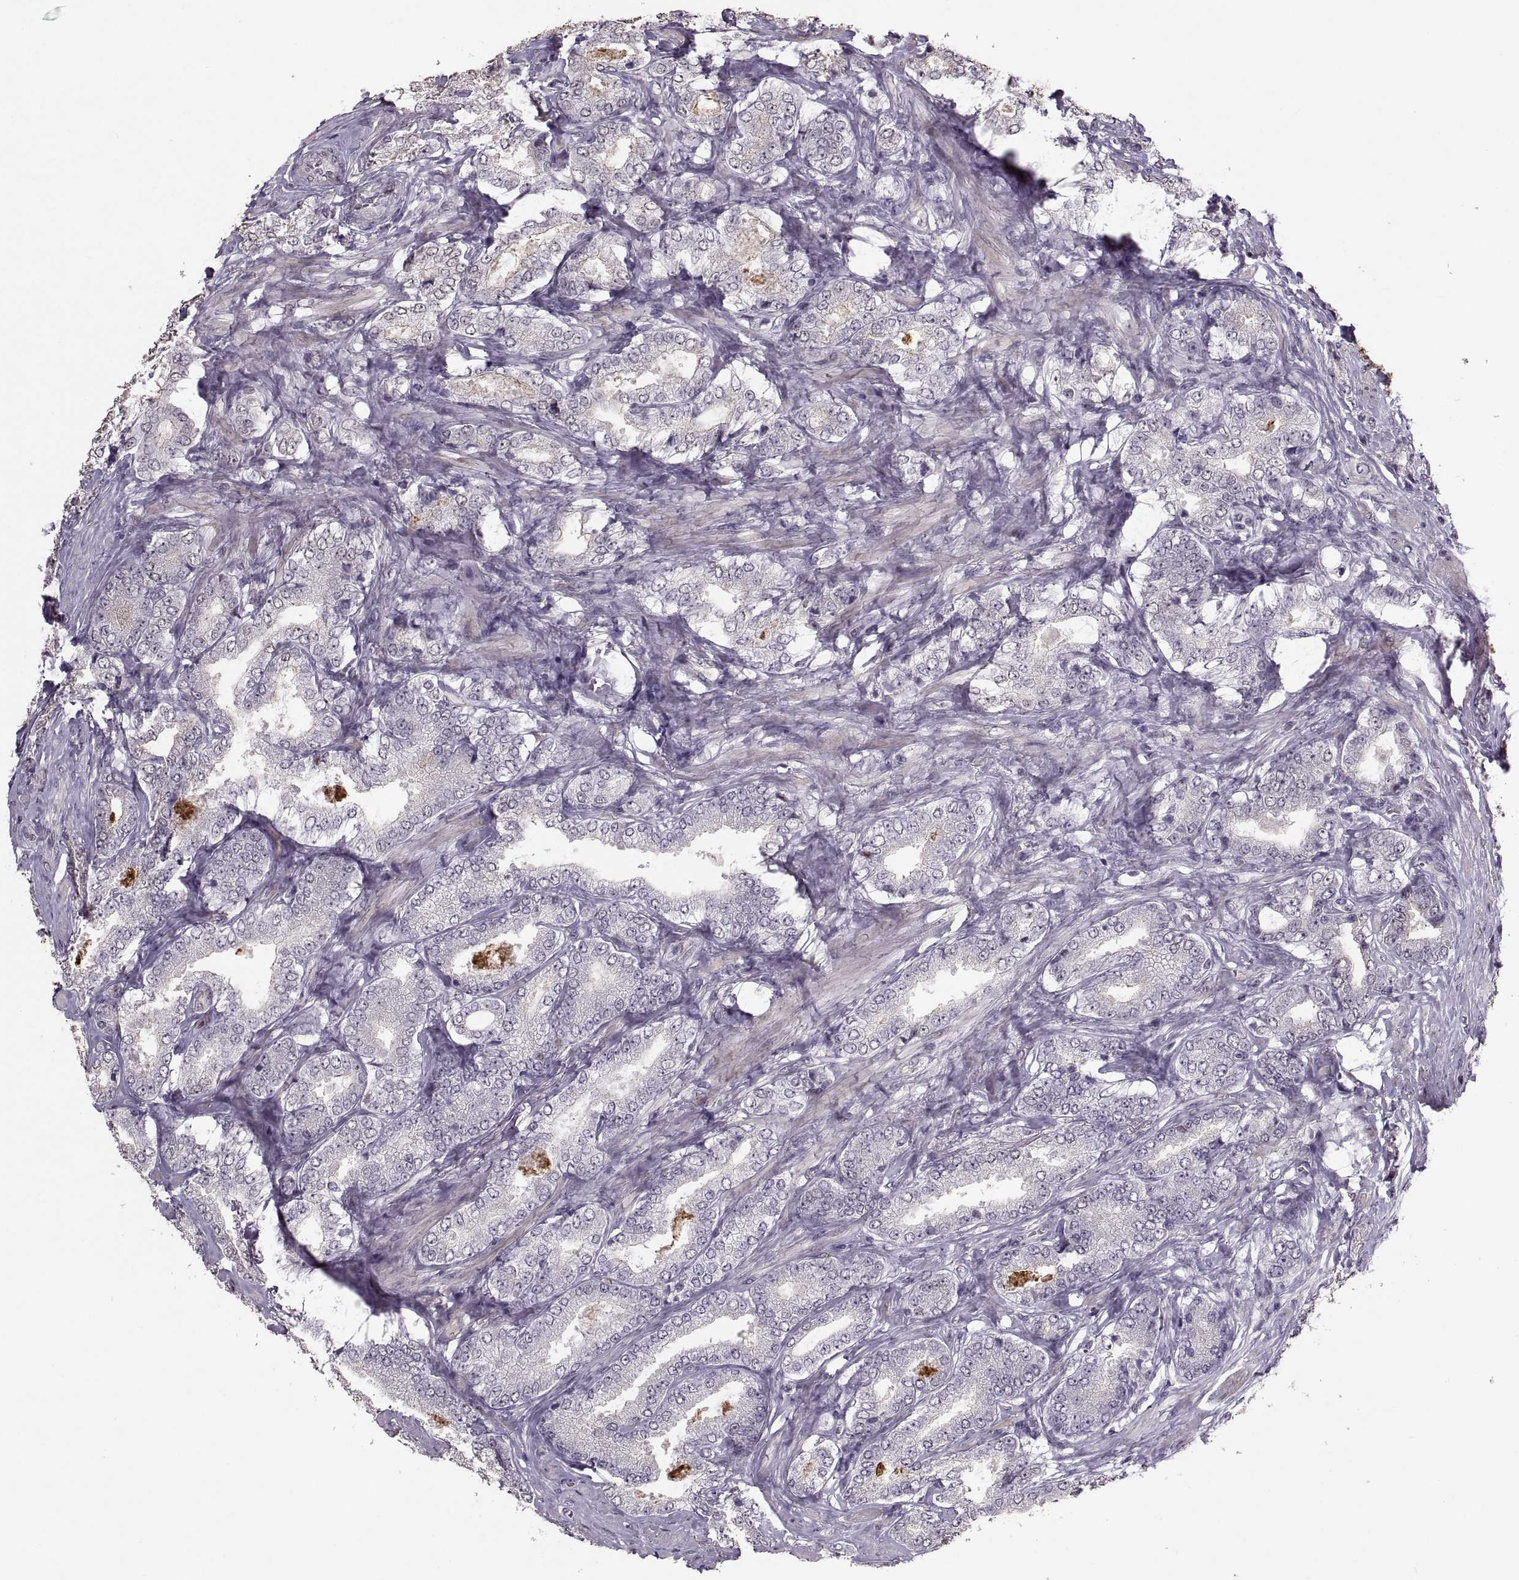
{"staining": {"intensity": "negative", "quantity": "none", "location": "none"}, "tissue": "prostate cancer", "cell_type": "Tumor cells", "image_type": "cancer", "snomed": [{"axis": "morphology", "description": "Adenocarcinoma, NOS"}, {"axis": "topography", "description": "Prostate"}], "caption": "High power microscopy histopathology image of an immunohistochemistry histopathology image of prostate cancer, revealing no significant staining in tumor cells.", "gene": "PALS1", "patient": {"sex": "male", "age": 64}}